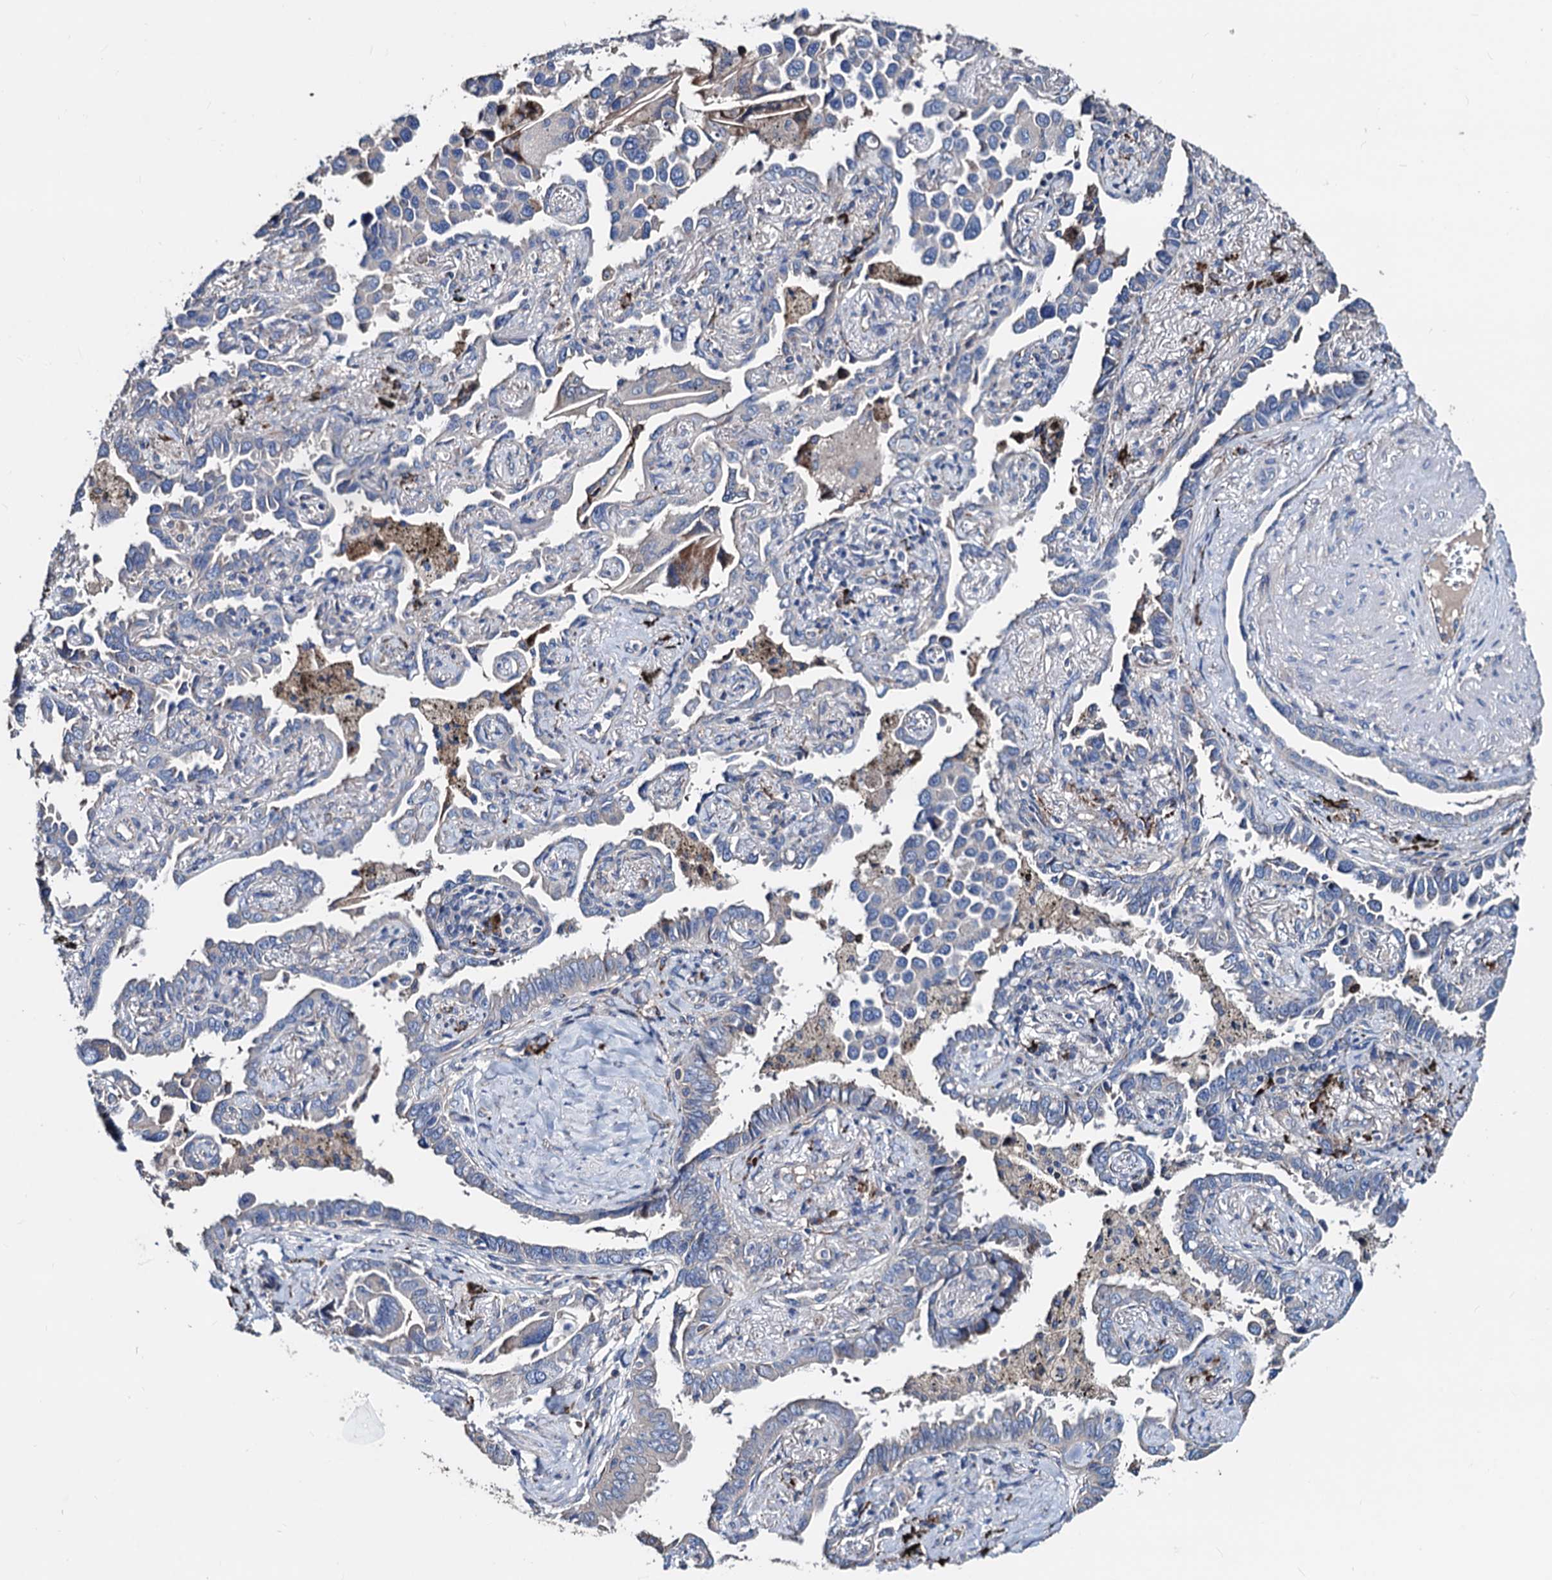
{"staining": {"intensity": "negative", "quantity": "none", "location": "none"}, "tissue": "lung cancer", "cell_type": "Tumor cells", "image_type": "cancer", "snomed": [{"axis": "morphology", "description": "Adenocarcinoma, NOS"}, {"axis": "topography", "description": "Lung"}], "caption": "A histopathology image of adenocarcinoma (lung) stained for a protein reveals no brown staining in tumor cells. Brightfield microscopy of immunohistochemistry stained with DAB (3,3'-diaminobenzidine) (brown) and hematoxylin (blue), captured at high magnification.", "gene": "AKAP11", "patient": {"sex": "male", "age": 67}}